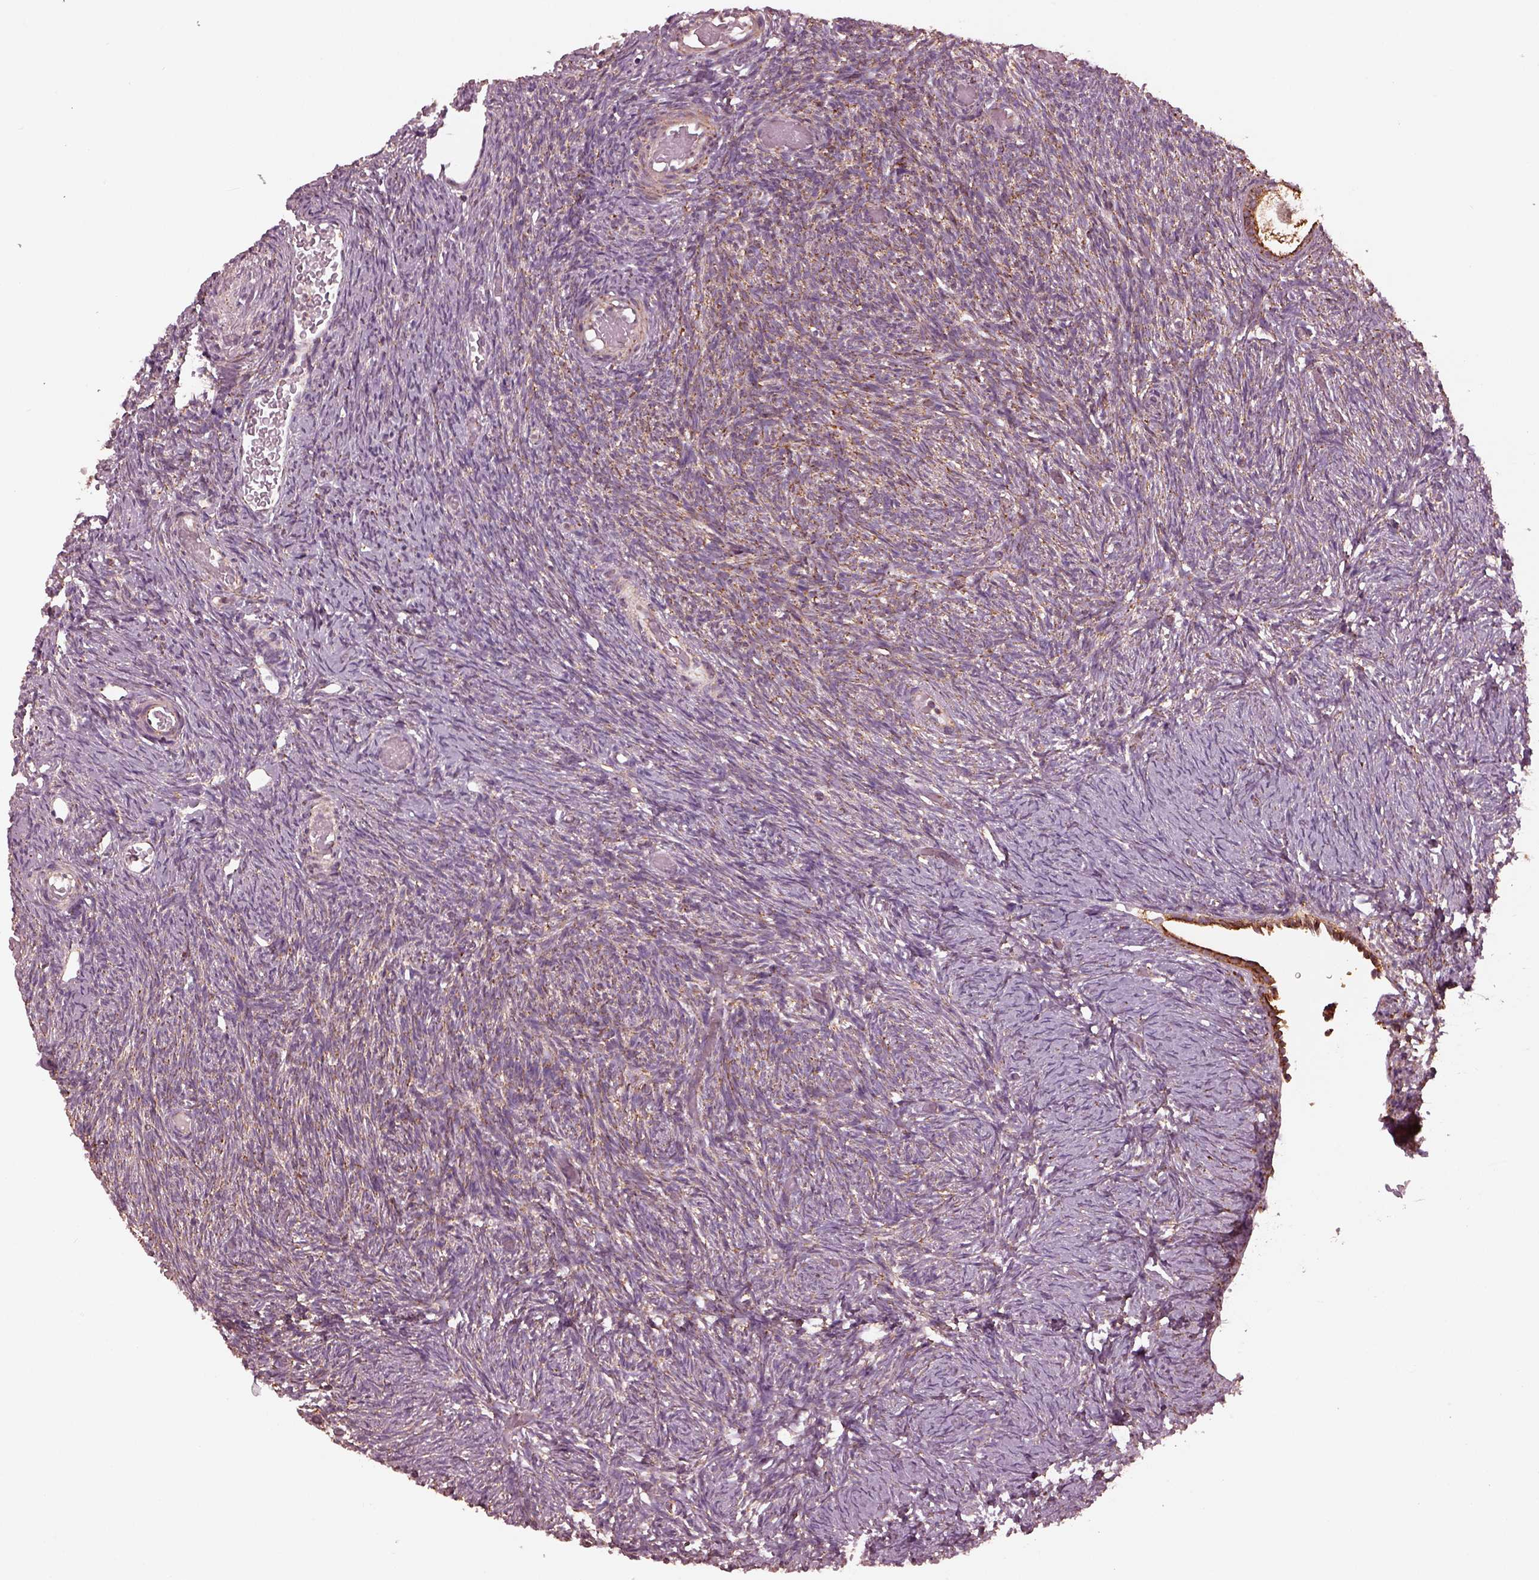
{"staining": {"intensity": "strong", "quantity": ">75%", "location": "cytoplasmic/membranous"}, "tissue": "ovary", "cell_type": "Follicle cells", "image_type": "normal", "snomed": [{"axis": "morphology", "description": "Normal tissue, NOS"}, {"axis": "topography", "description": "Ovary"}], "caption": "Protein staining of benign ovary shows strong cytoplasmic/membranous staining in about >75% of follicle cells. The protein of interest is stained brown, and the nuclei are stained in blue (DAB IHC with brightfield microscopy, high magnification).", "gene": "NDUFB10", "patient": {"sex": "female", "age": 39}}